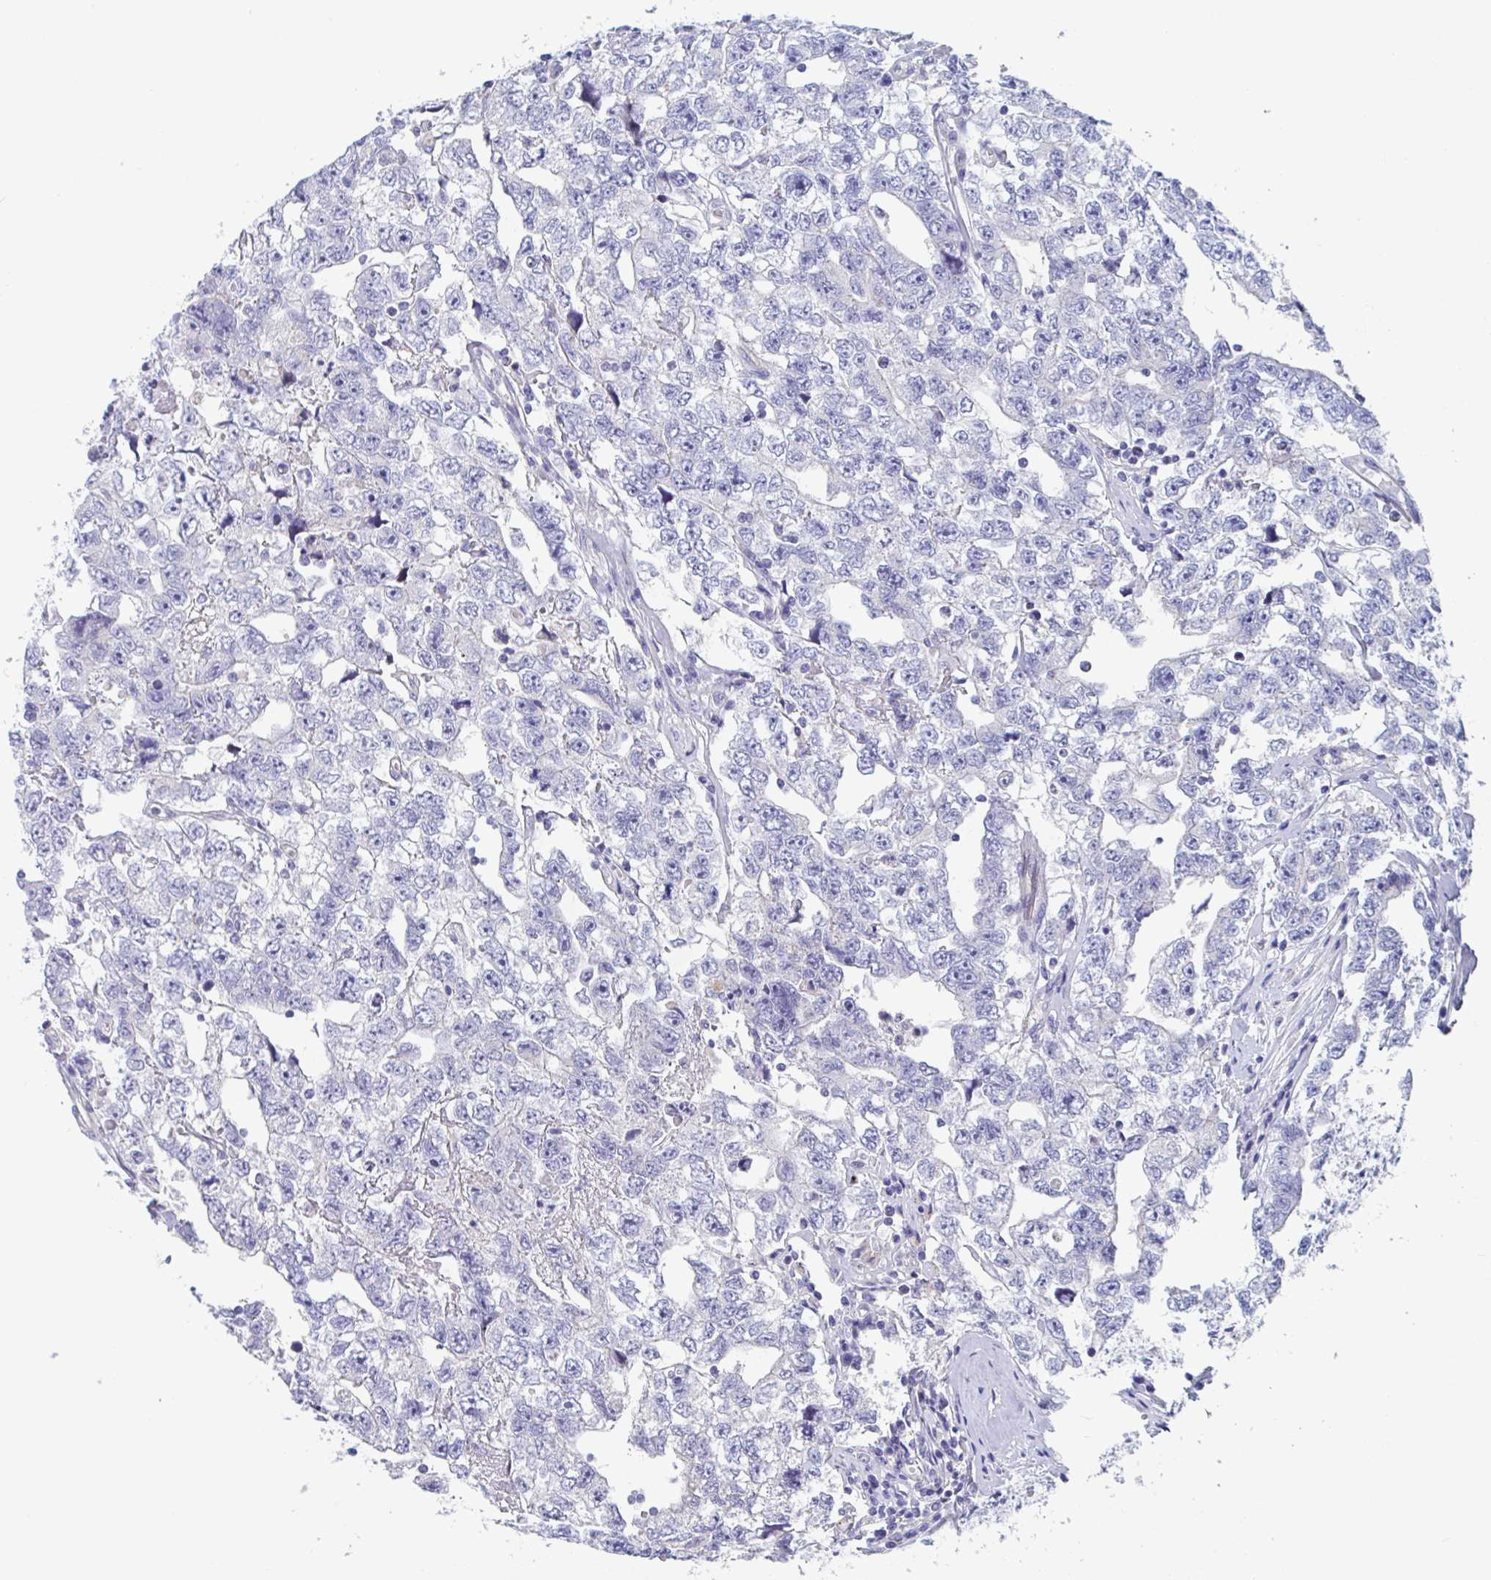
{"staining": {"intensity": "negative", "quantity": "none", "location": "none"}, "tissue": "testis cancer", "cell_type": "Tumor cells", "image_type": "cancer", "snomed": [{"axis": "morphology", "description": "Carcinoma, Embryonal, NOS"}, {"axis": "topography", "description": "Testis"}], "caption": "This is an immunohistochemistry (IHC) photomicrograph of human embryonal carcinoma (testis). There is no staining in tumor cells.", "gene": "ZNHIT2", "patient": {"sex": "male", "age": 22}}